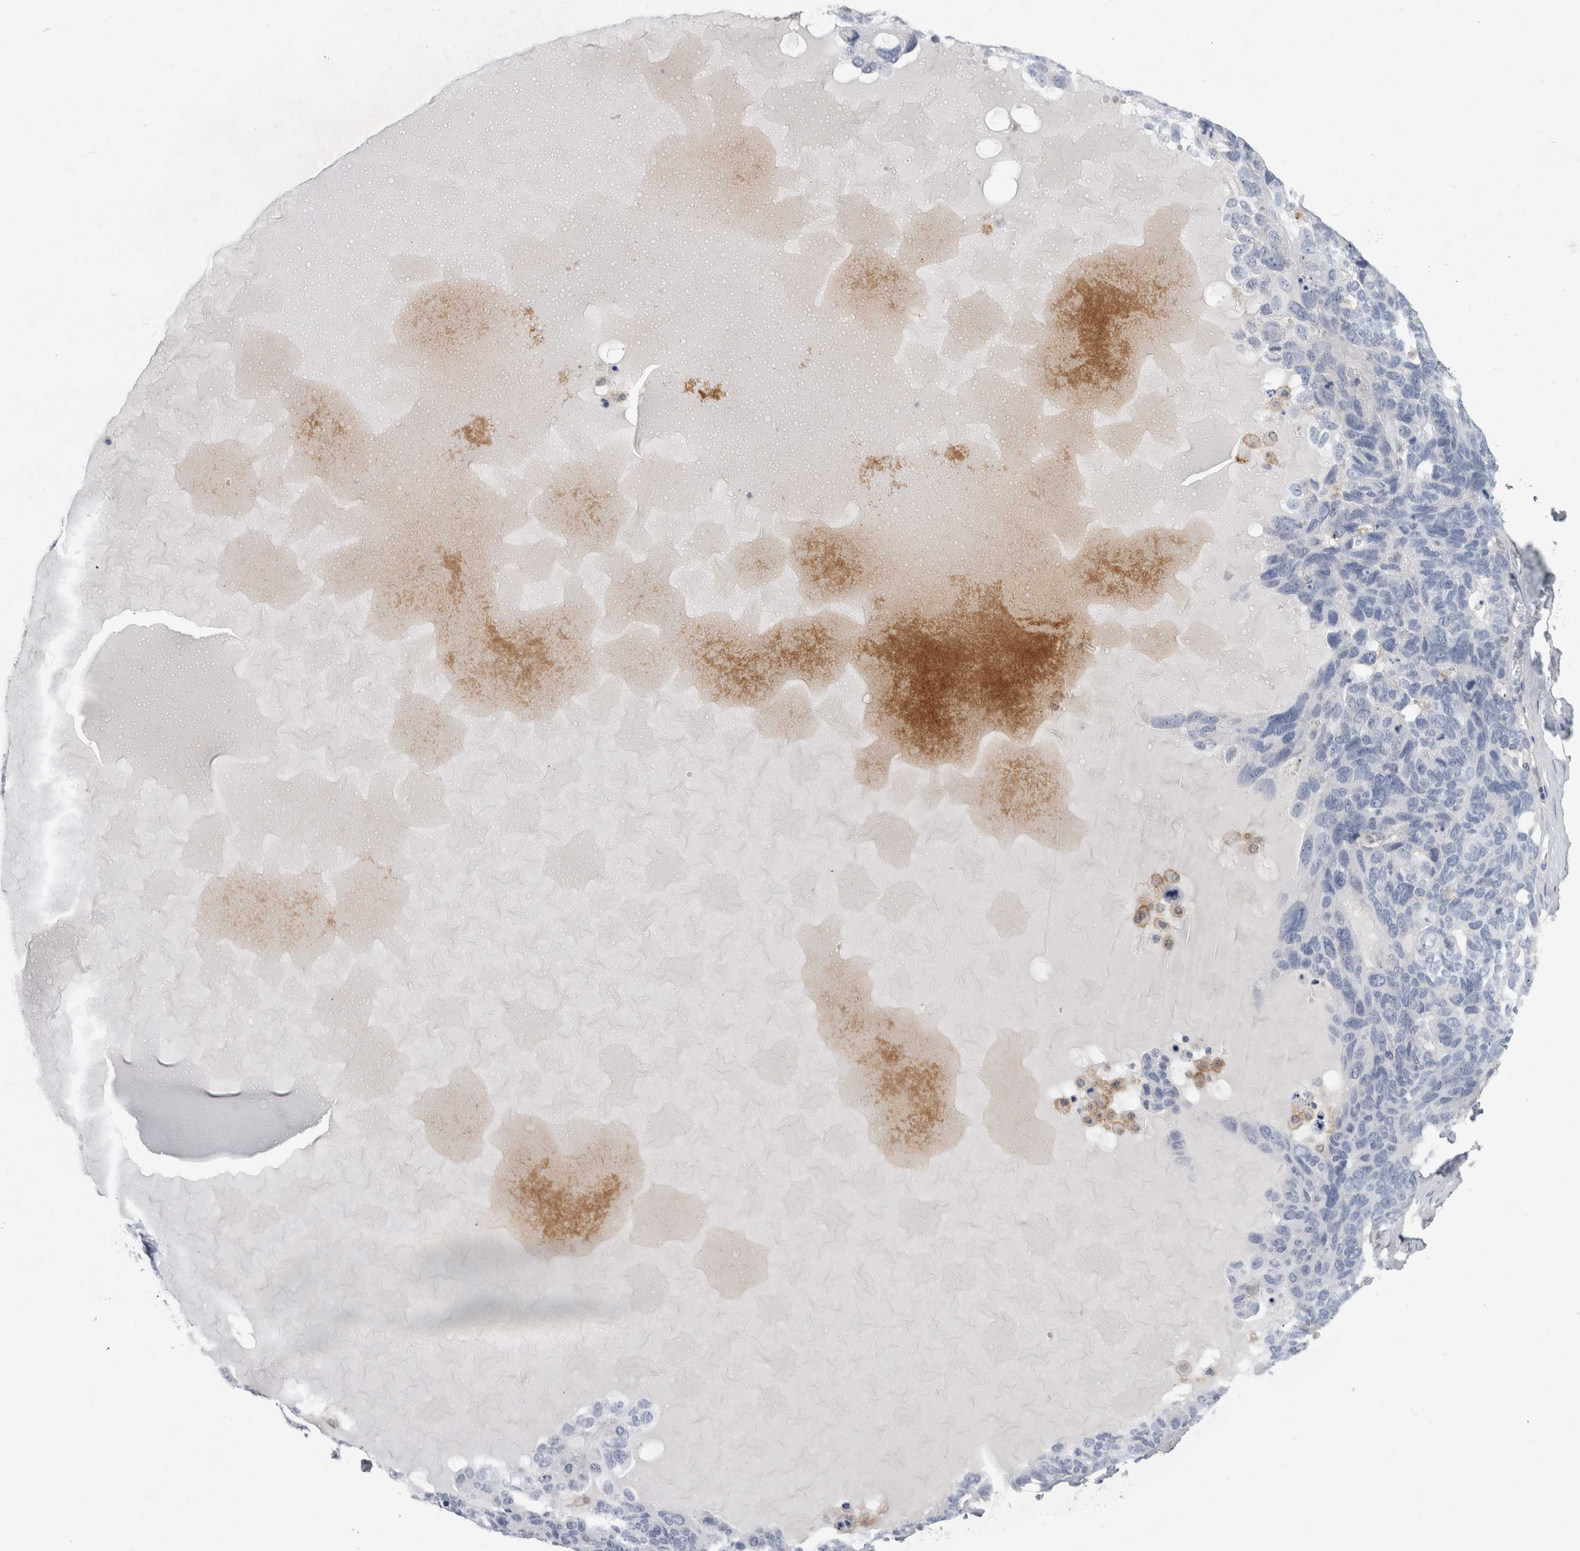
{"staining": {"intensity": "negative", "quantity": "none", "location": "none"}, "tissue": "ovarian cancer", "cell_type": "Tumor cells", "image_type": "cancer", "snomed": [{"axis": "morphology", "description": "Cystadenocarcinoma, serous, NOS"}, {"axis": "topography", "description": "Ovary"}], "caption": "Serous cystadenocarcinoma (ovarian) stained for a protein using immunohistochemistry (IHC) shows no expression tumor cells.", "gene": "DNAJC24", "patient": {"sex": "female", "age": 44}}